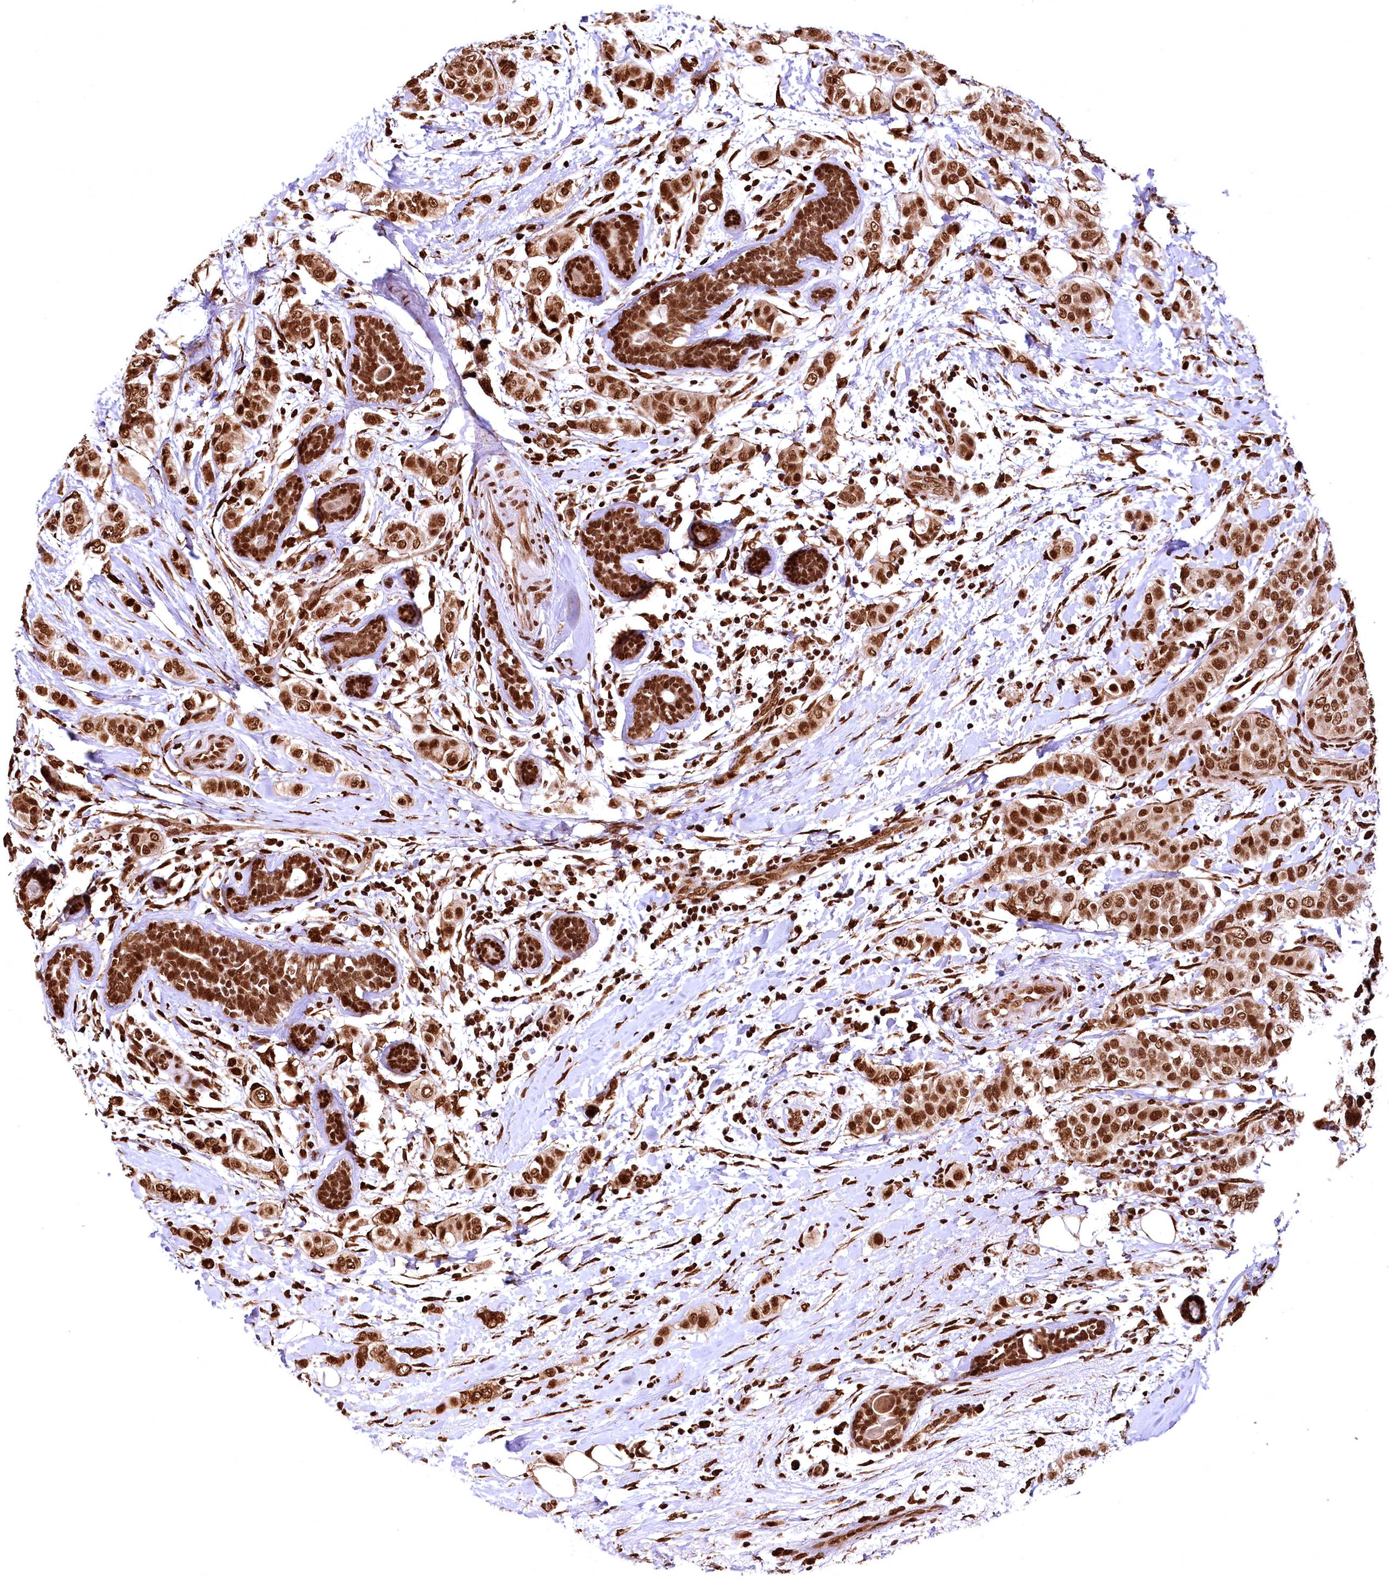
{"staining": {"intensity": "strong", "quantity": ">75%", "location": "nuclear"}, "tissue": "breast cancer", "cell_type": "Tumor cells", "image_type": "cancer", "snomed": [{"axis": "morphology", "description": "Lobular carcinoma"}, {"axis": "topography", "description": "Breast"}], "caption": "DAB immunohistochemical staining of breast cancer (lobular carcinoma) exhibits strong nuclear protein staining in about >75% of tumor cells.", "gene": "PDS5B", "patient": {"sex": "female", "age": 51}}